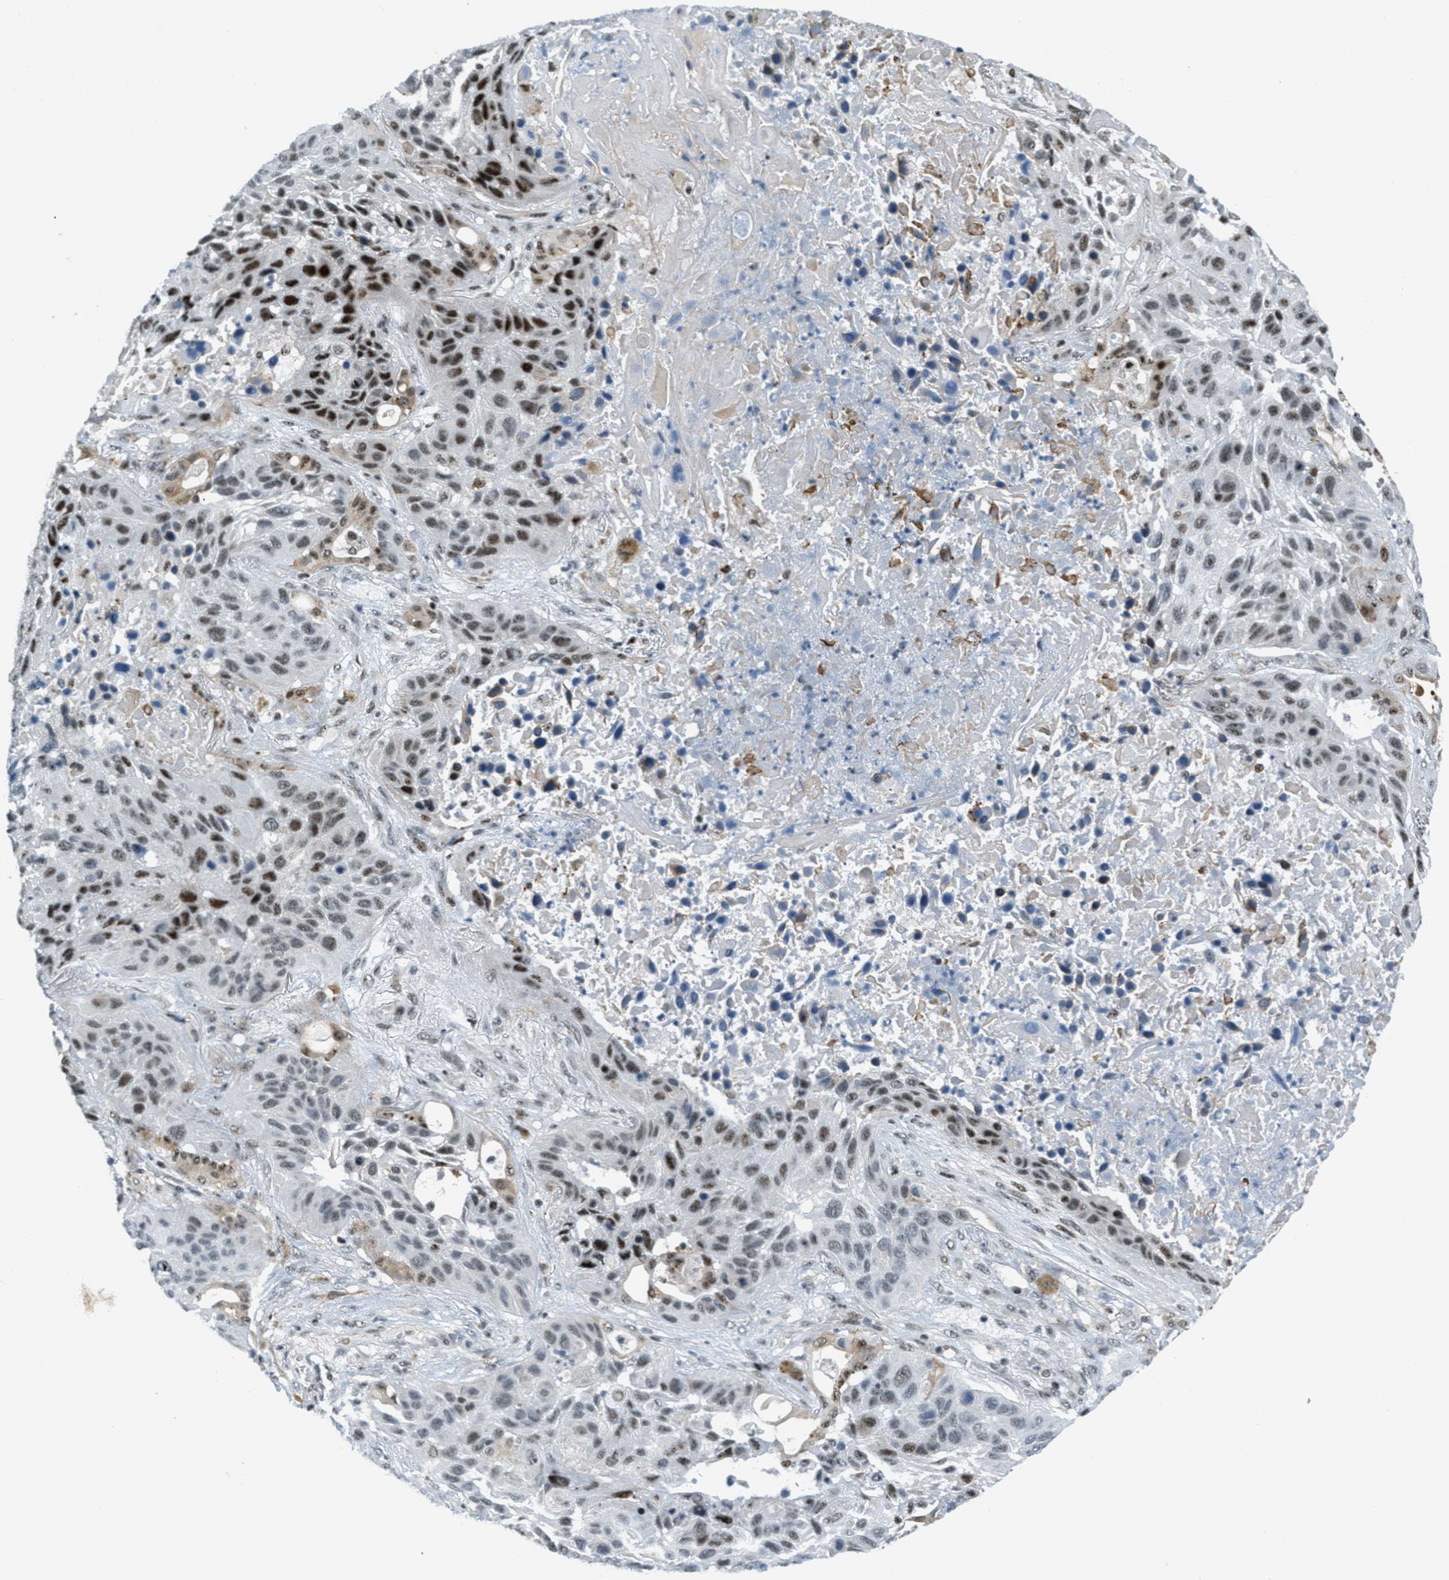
{"staining": {"intensity": "moderate", "quantity": "25%-75%", "location": "nuclear"}, "tissue": "lung cancer", "cell_type": "Tumor cells", "image_type": "cancer", "snomed": [{"axis": "morphology", "description": "Squamous cell carcinoma, NOS"}, {"axis": "topography", "description": "Lung"}], "caption": "The image displays staining of squamous cell carcinoma (lung), revealing moderate nuclear protein staining (brown color) within tumor cells.", "gene": "ZDHHC23", "patient": {"sex": "male", "age": 57}}